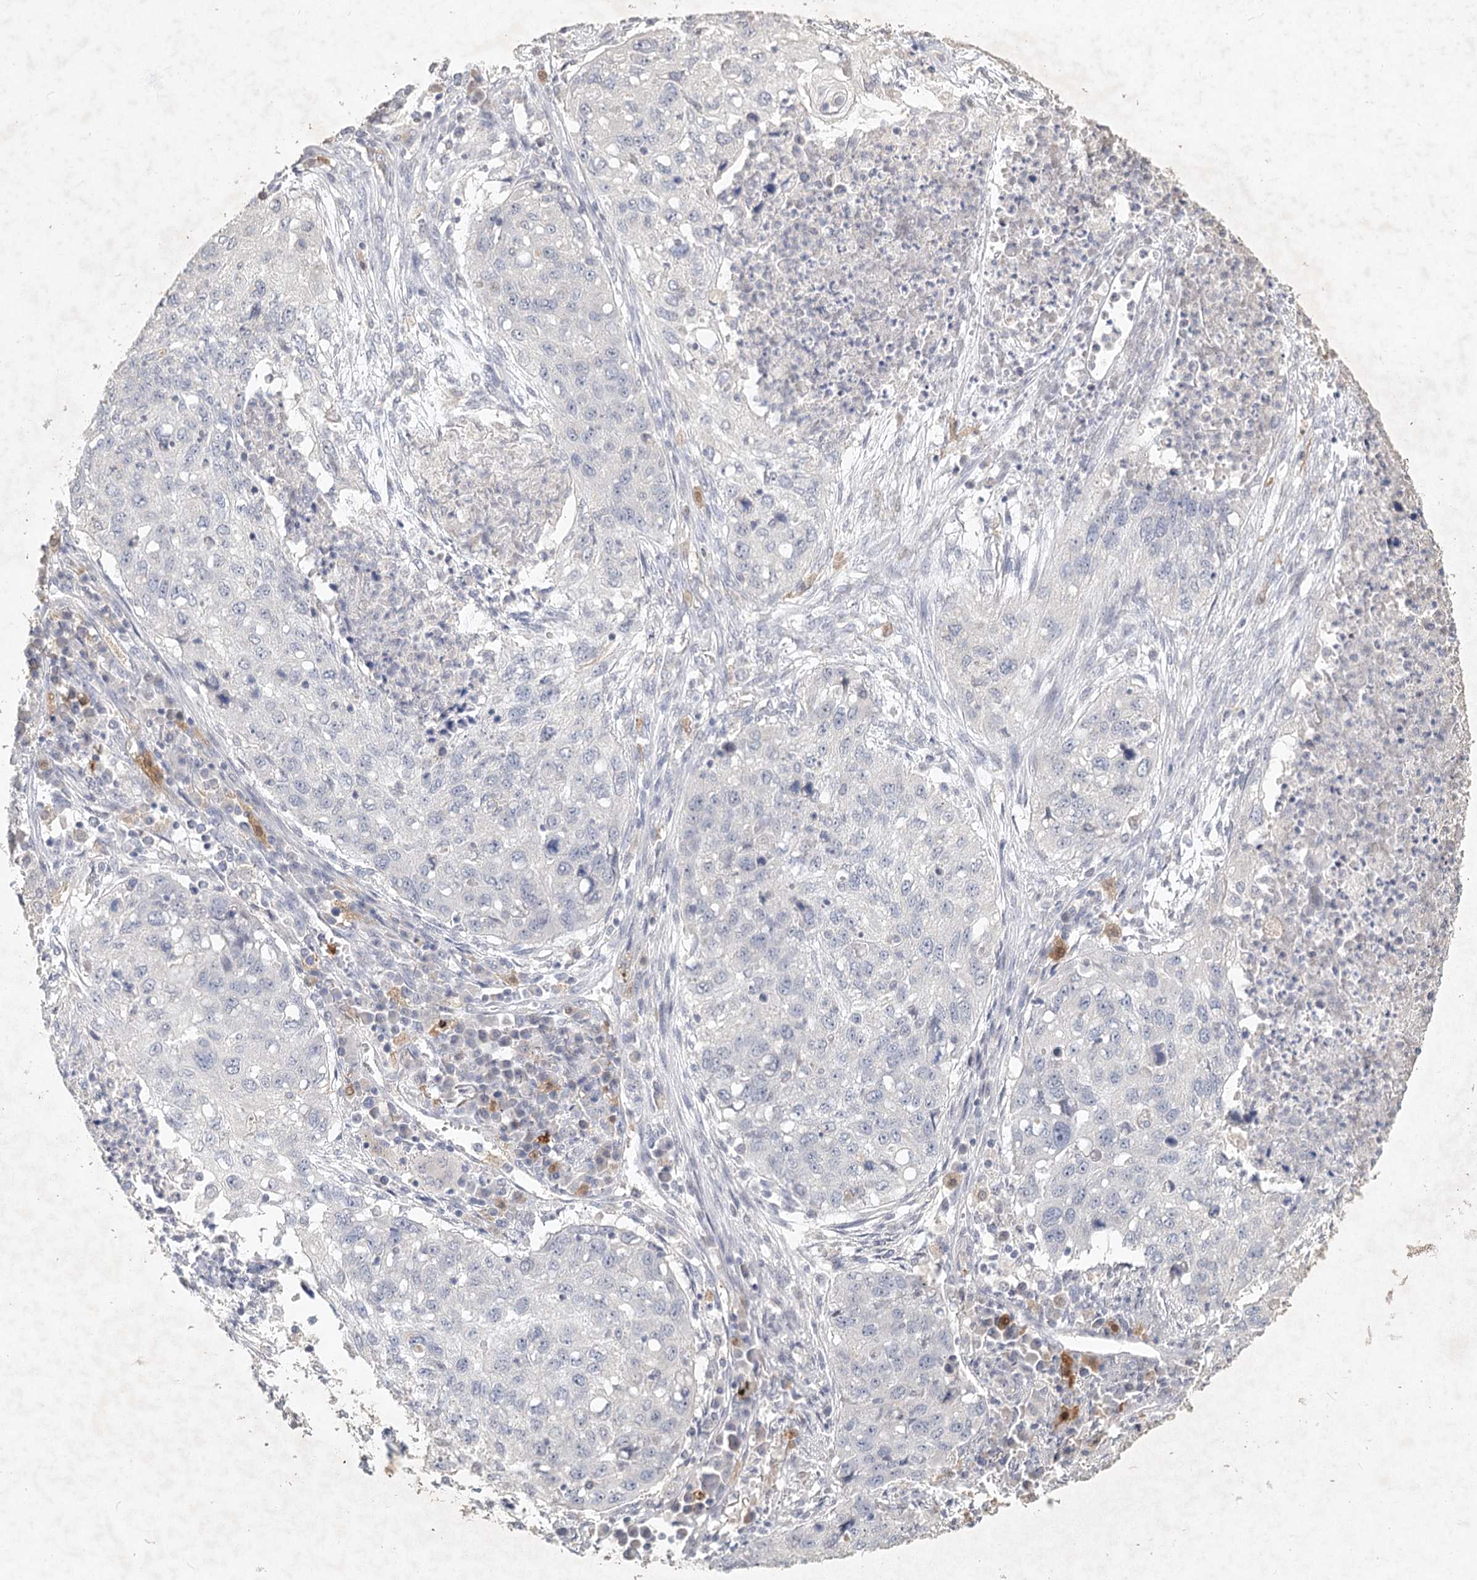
{"staining": {"intensity": "negative", "quantity": "none", "location": "none"}, "tissue": "lung cancer", "cell_type": "Tumor cells", "image_type": "cancer", "snomed": [{"axis": "morphology", "description": "Squamous cell carcinoma, NOS"}, {"axis": "topography", "description": "Lung"}], "caption": "Immunohistochemical staining of lung cancer reveals no significant positivity in tumor cells.", "gene": "ARSI", "patient": {"sex": "female", "age": 63}}